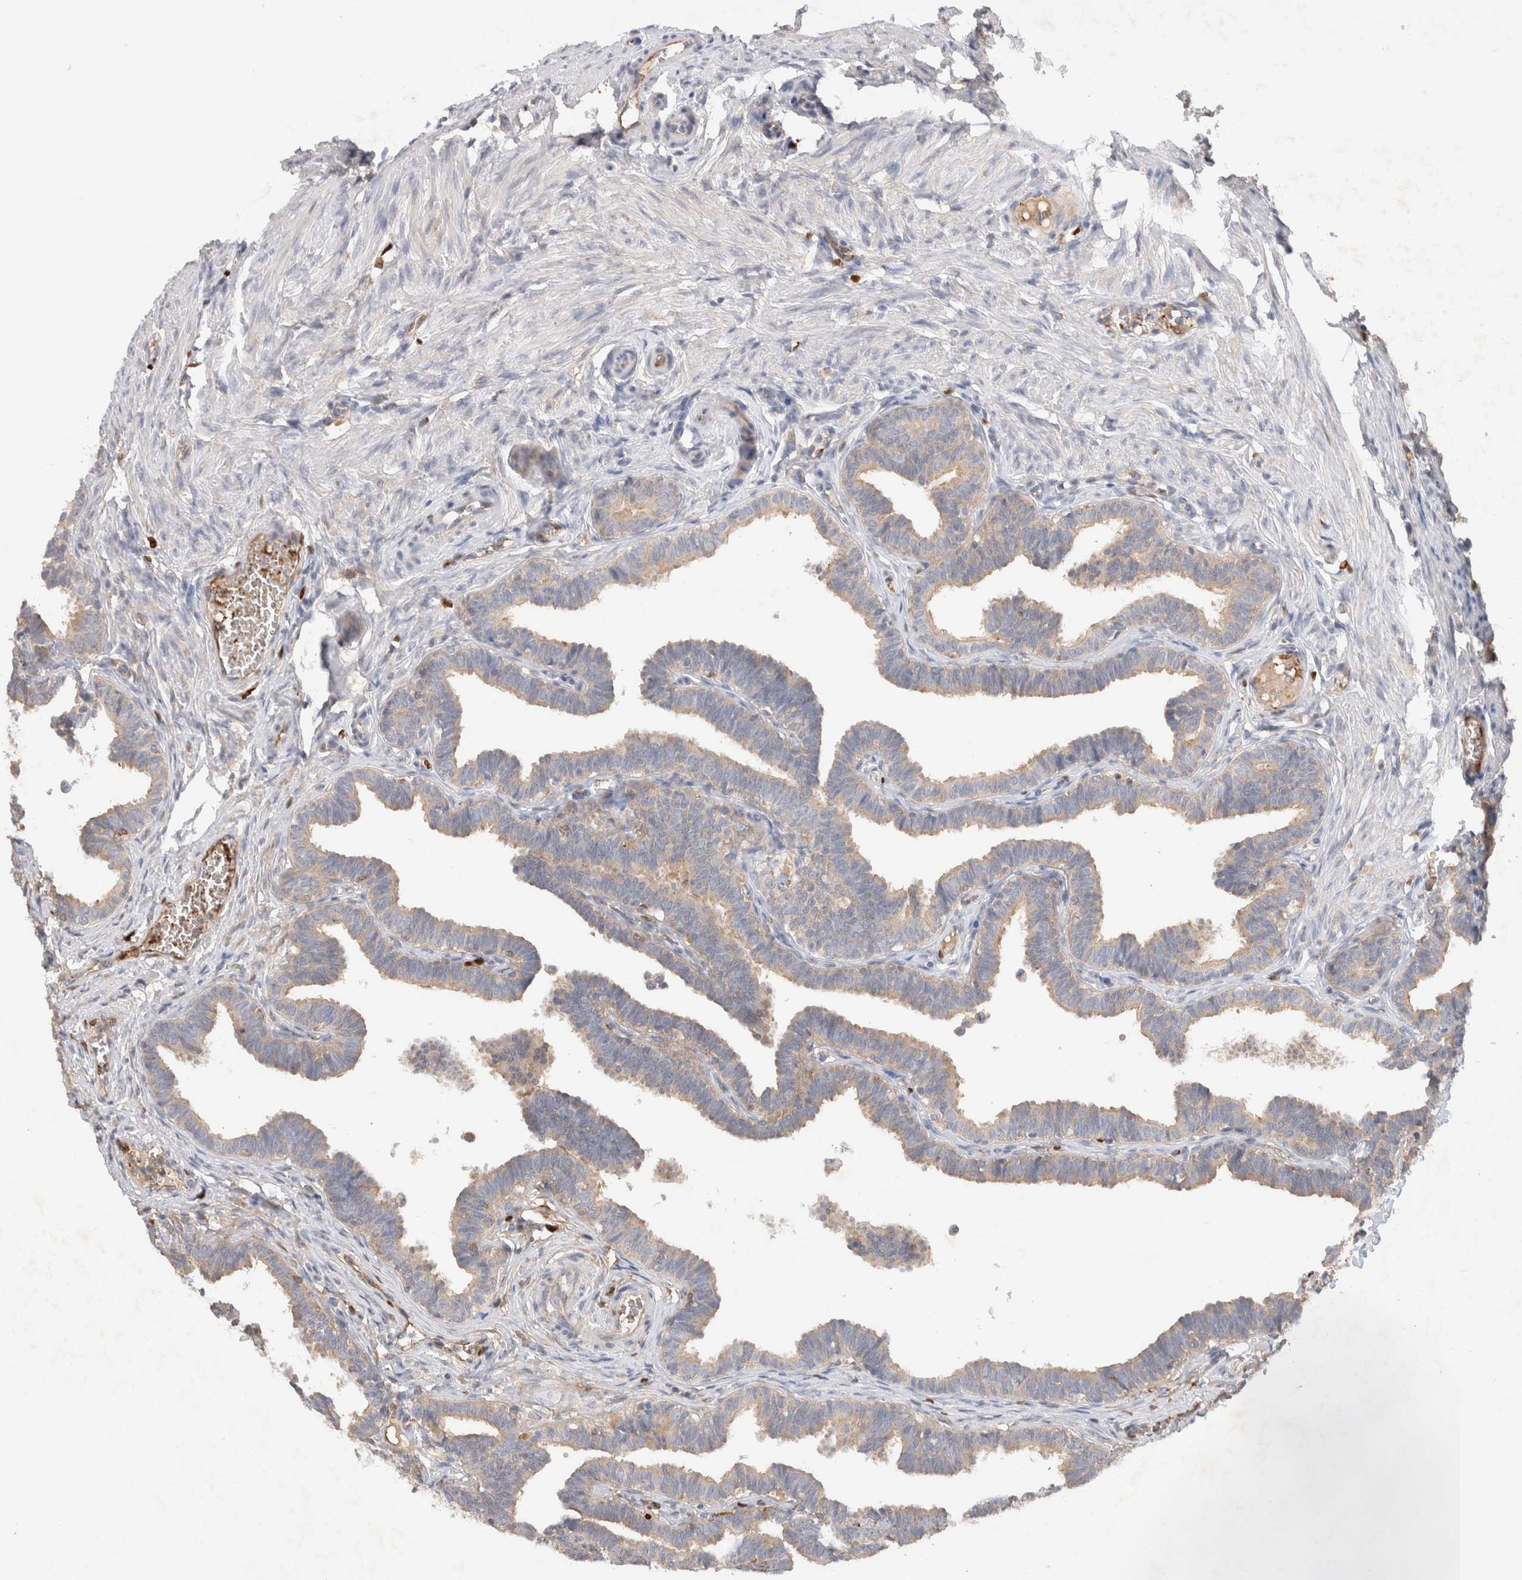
{"staining": {"intensity": "weak", "quantity": "25%-75%", "location": "cytoplasmic/membranous"}, "tissue": "fallopian tube", "cell_type": "Glandular cells", "image_type": "normal", "snomed": [{"axis": "morphology", "description": "Normal tissue, NOS"}, {"axis": "topography", "description": "Fallopian tube"}, {"axis": "topography", "description": "Ovary"}], "caption": "Fallopian tube stained with a brown dye displays weak cytoplasmic/membranous positive expression in about 25%-75% of glandular cells.", "gene": "GAS1", "patient": {"sex": "female", "age": 23}}